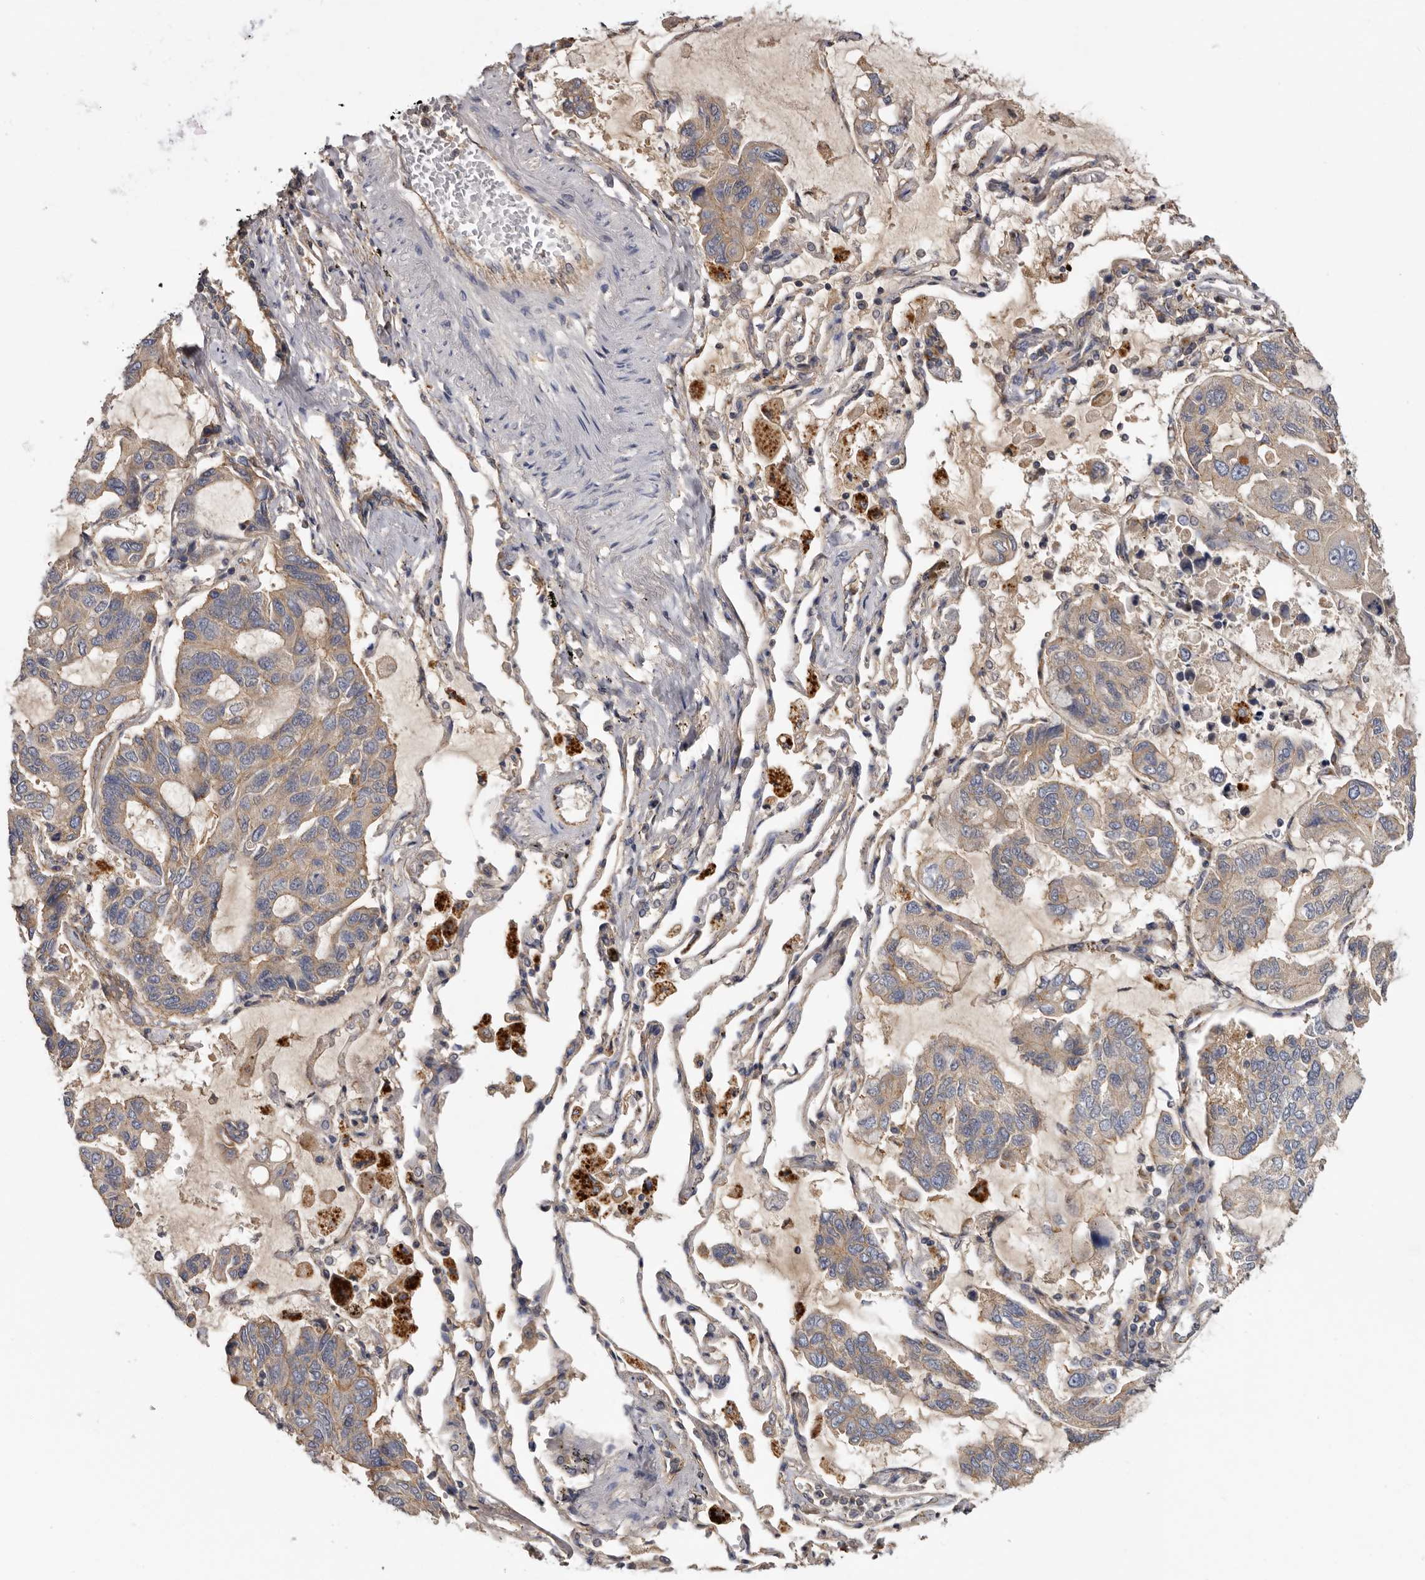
{"staining": {"intensity": "weak", "quantity": "<25%", "location": "cytoplasmic/membranous"}, "tissue": "lung cancer", "cell_type": "Tumor cells", "image_type": "cancer", "snomed": [{"axis": "morphology", "description": "Adenocarcinoma, NOS"}, {"axis": "topography", "description": "Lung"}], "caption": "Tumor cells are negative for brown protein staining in adenocarcinoma (lung).", "gene": "INKA2", "patient": {"sex": "male", "age": 64}}